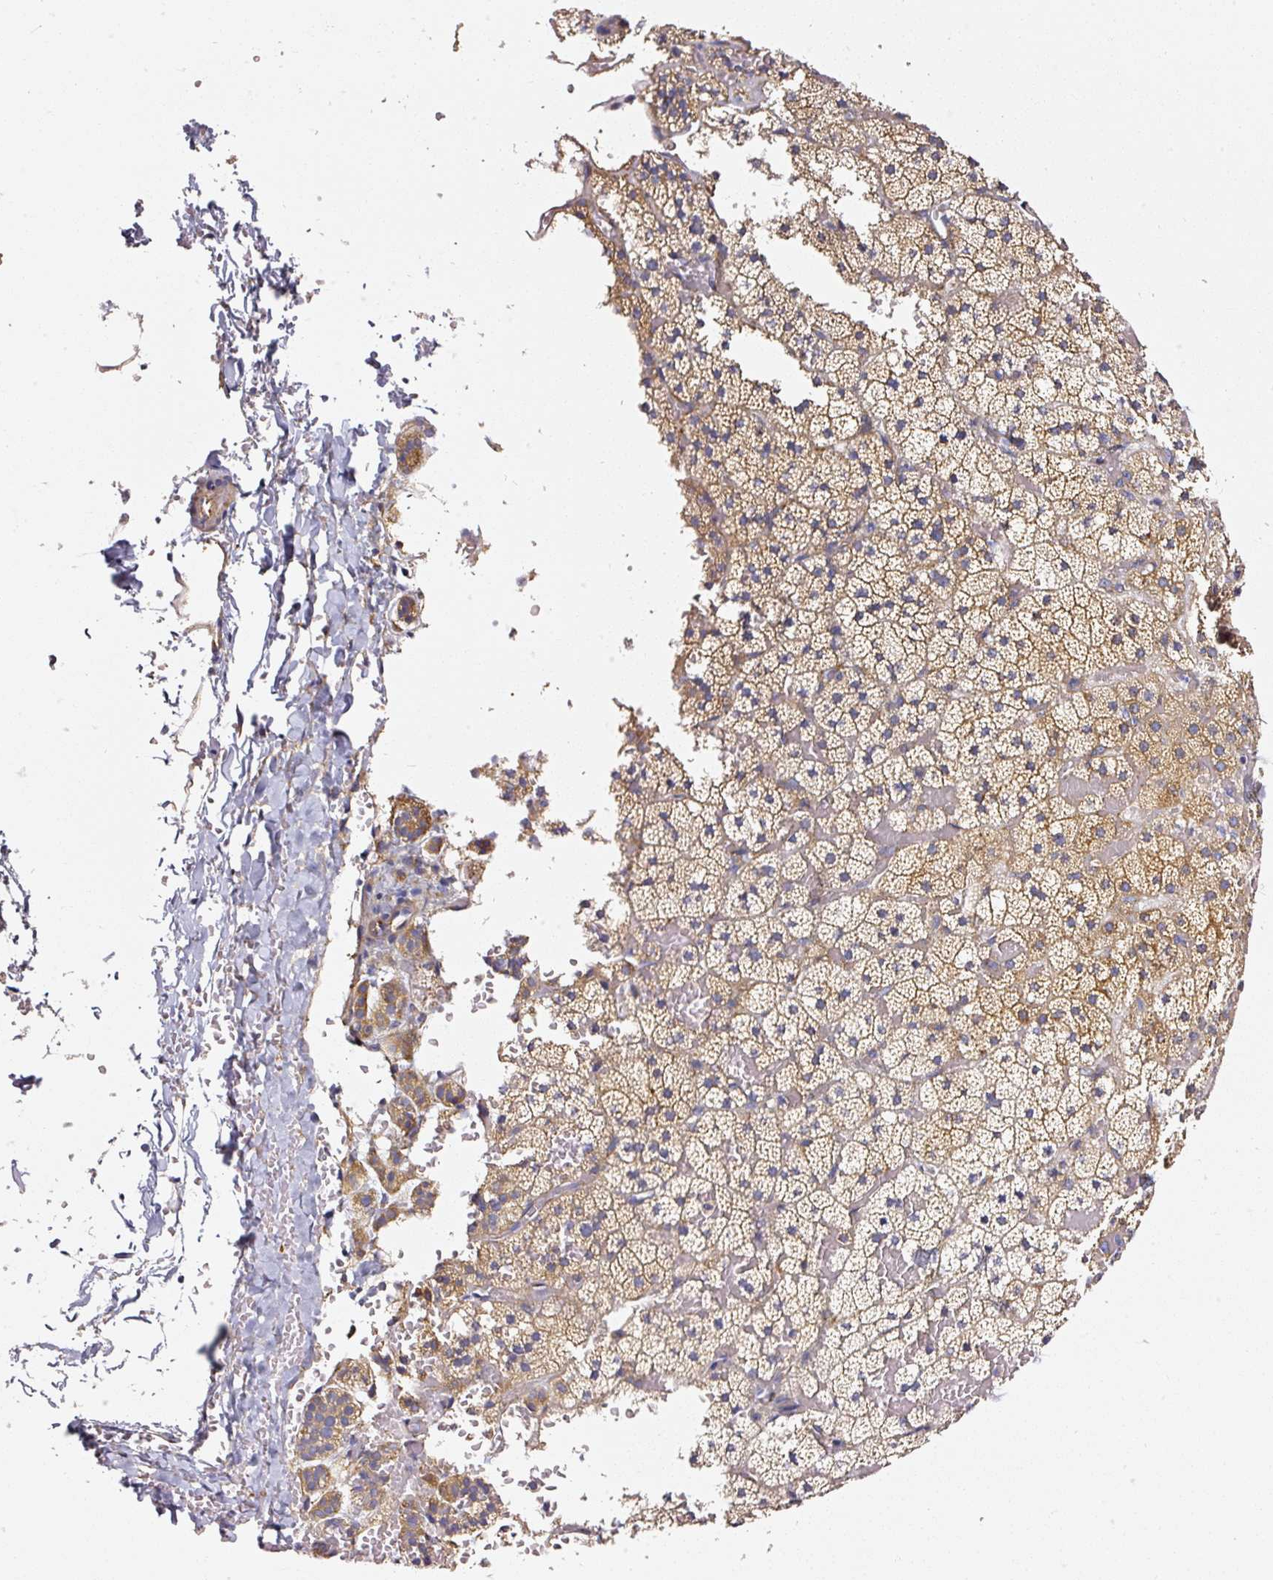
{"staining": {"intensity": "moderate", "quantity": ">75%", "location": "cytoplasmic/membranous"}, "tissue": "adrenal gland", "cell_type": "Glandular cells", "image_type": "normal", "snomed": [{"axis": "morphology", "description": "Normal tissue, NOS"}, {"axis": "topography", "description": "Adrenal gland"}], "caption": "Immunohistochemical staining of unremarkable human adrenal gland shows moderate cytoplasmic/membranous protein positivity in about >75% of glandular cells.", "gene": "RPL10A", "patient": {"sex": "male", "age": 53}}